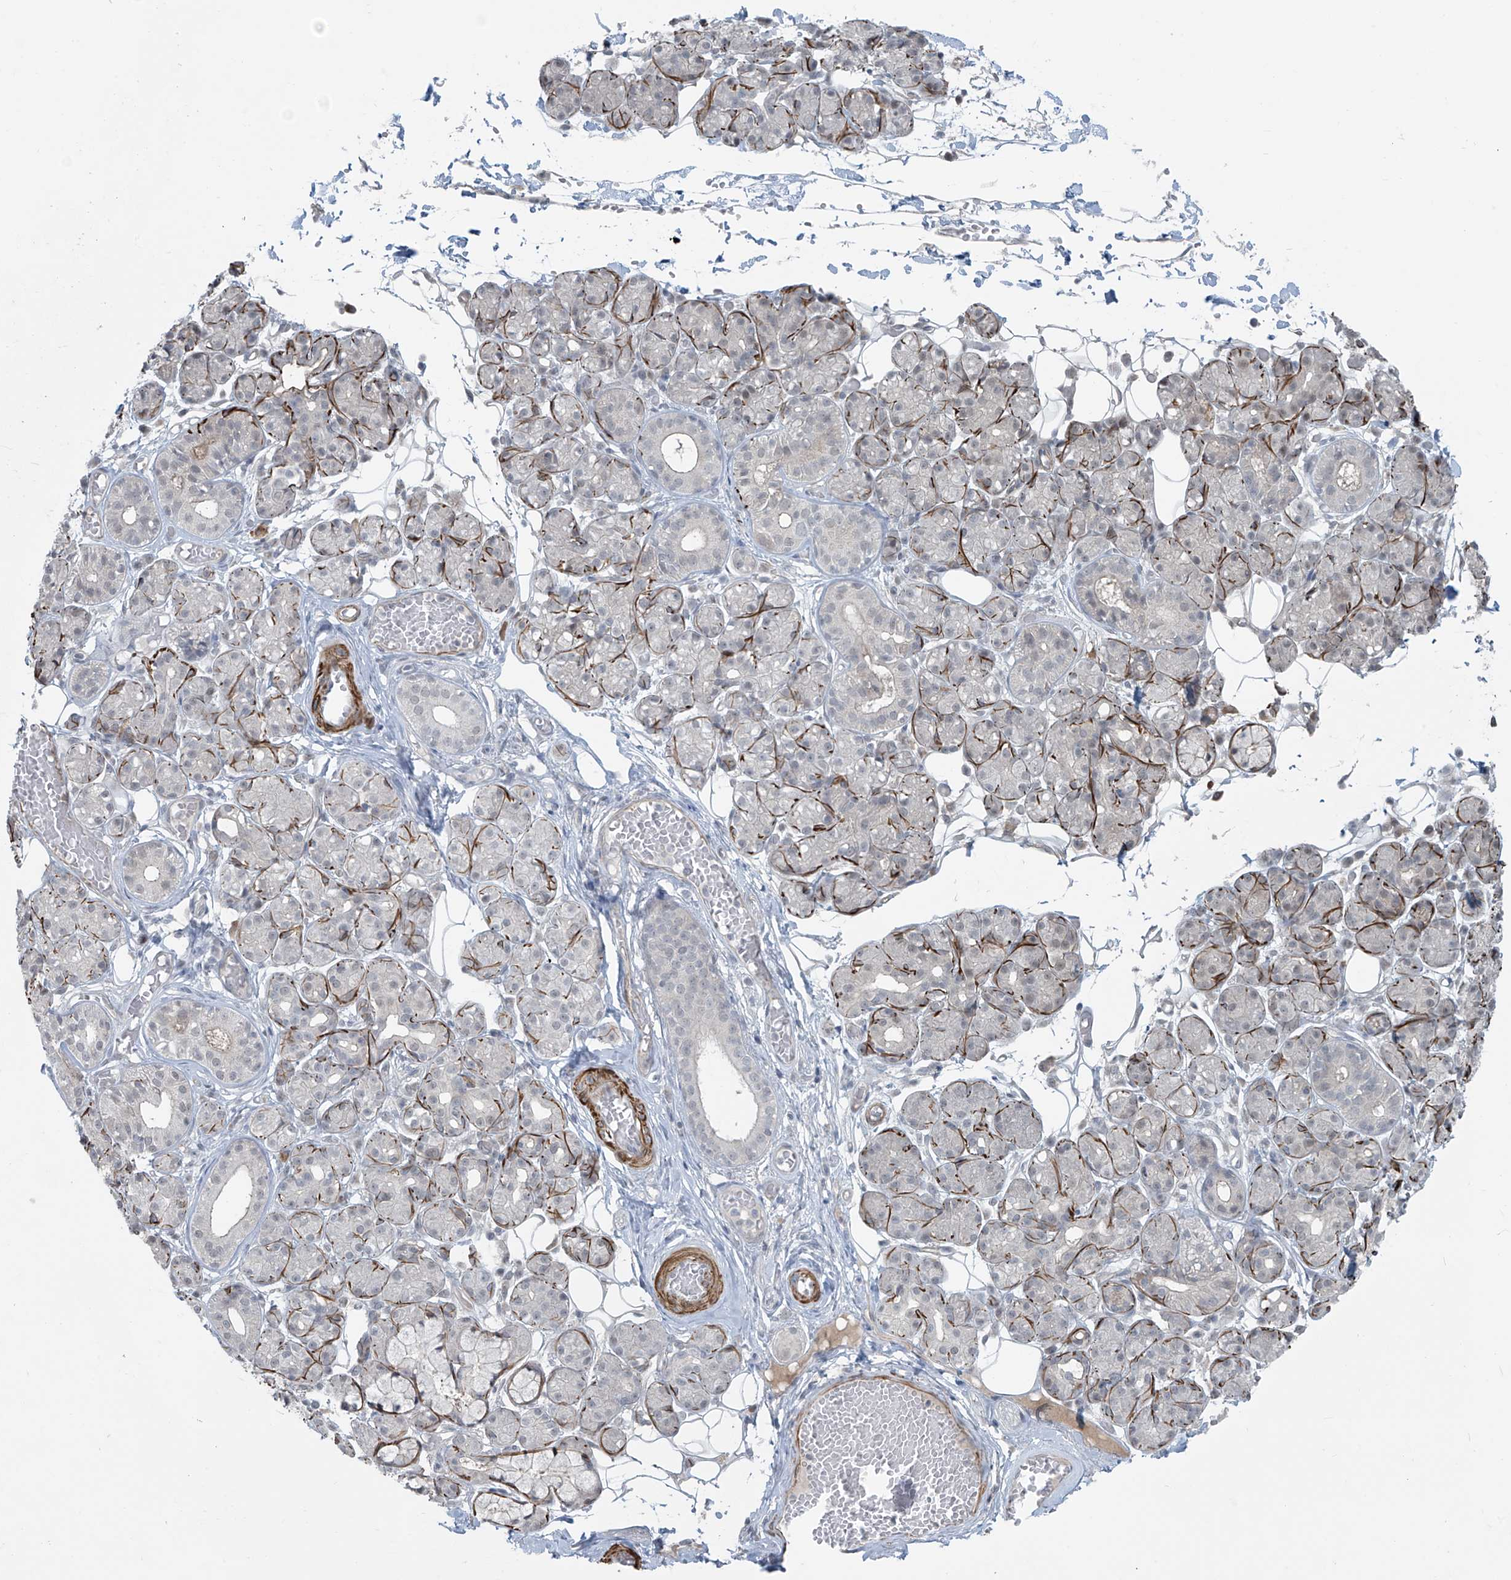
{"staining": {"intensity": "negative", "quantity": "none", "location": "none"}, "tissue": "salivary gland", "cell_type": "Glandular cells", "image_type": "normal", "snomed": [{"axis": "morphology", "description": "Normal tissue, NOS"}, {"axis": "topography", "description": "Salivary gland"}], "caption": "This is an IHC photomicrograph of benign human salivary gland. There is no positivity in glandular cells.", "gene": "RASGEF1A", "patient": {"sex": "male", "age": 63}}